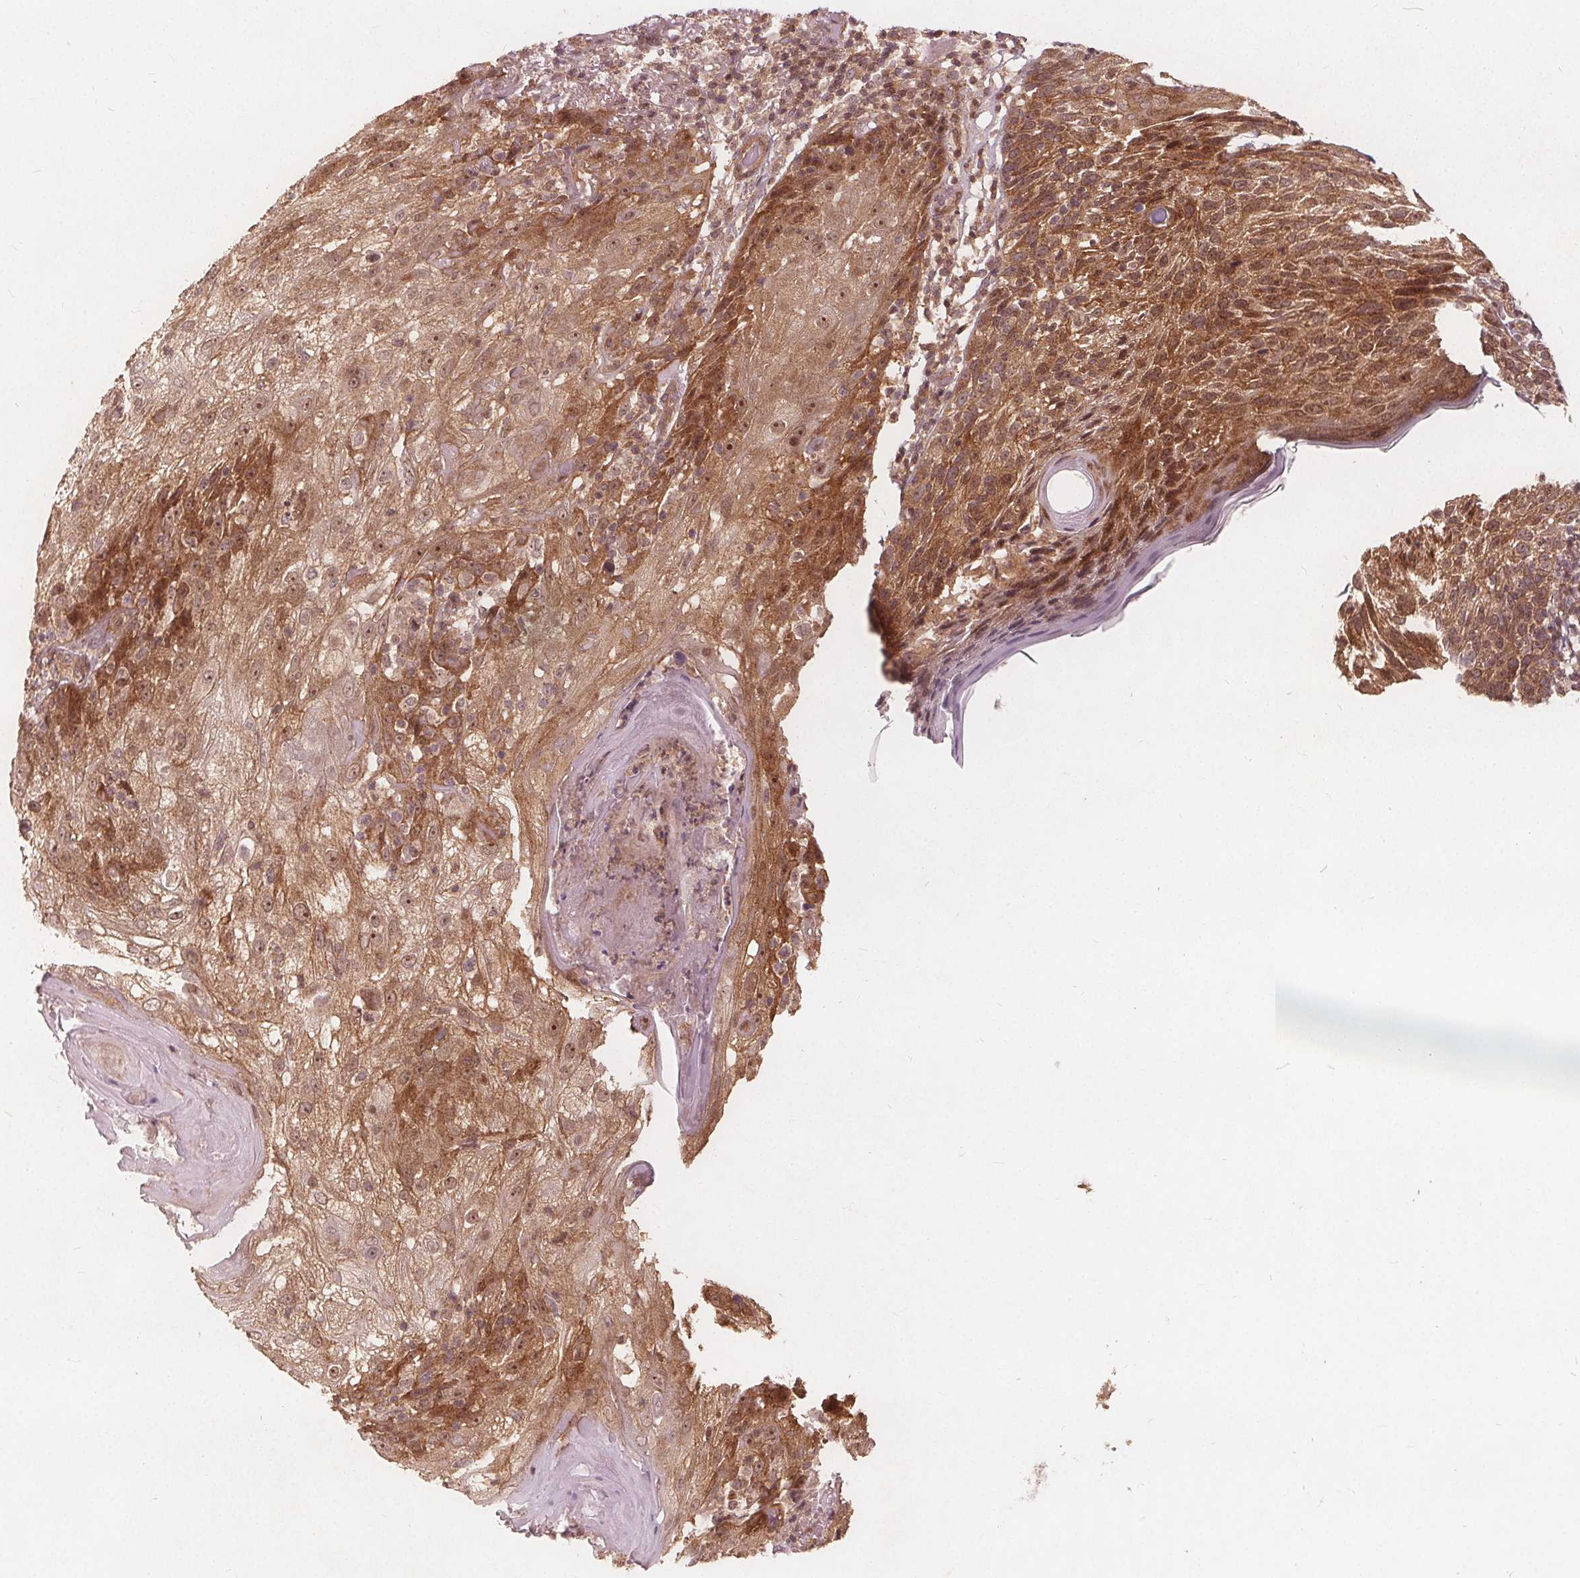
{"staining": {"intensity": "moderate", "quantity": ">75%", "location": "cytoplasmic/membranous,nuclear"}, "tissue": "skin cancer", "cell_type": "Tumor cells", "image_type": "cancer", "snomed": [{"axis": "morphology", "description": "Normal tissue, NOS"}, {"axis": "morphology", "description": "Squamous cell carcinoma, NOS"}, {"axis": "topography", "description": "Skin"}], "caption": "The image shows a brown stain indicating the presence of a protein in the cytoplasmic/membranous and nuclear of tumor cells in skin squamous cell carcinoma.", "gene": "PPP1CB", "patient": {"sex": "female", "age": 83}}